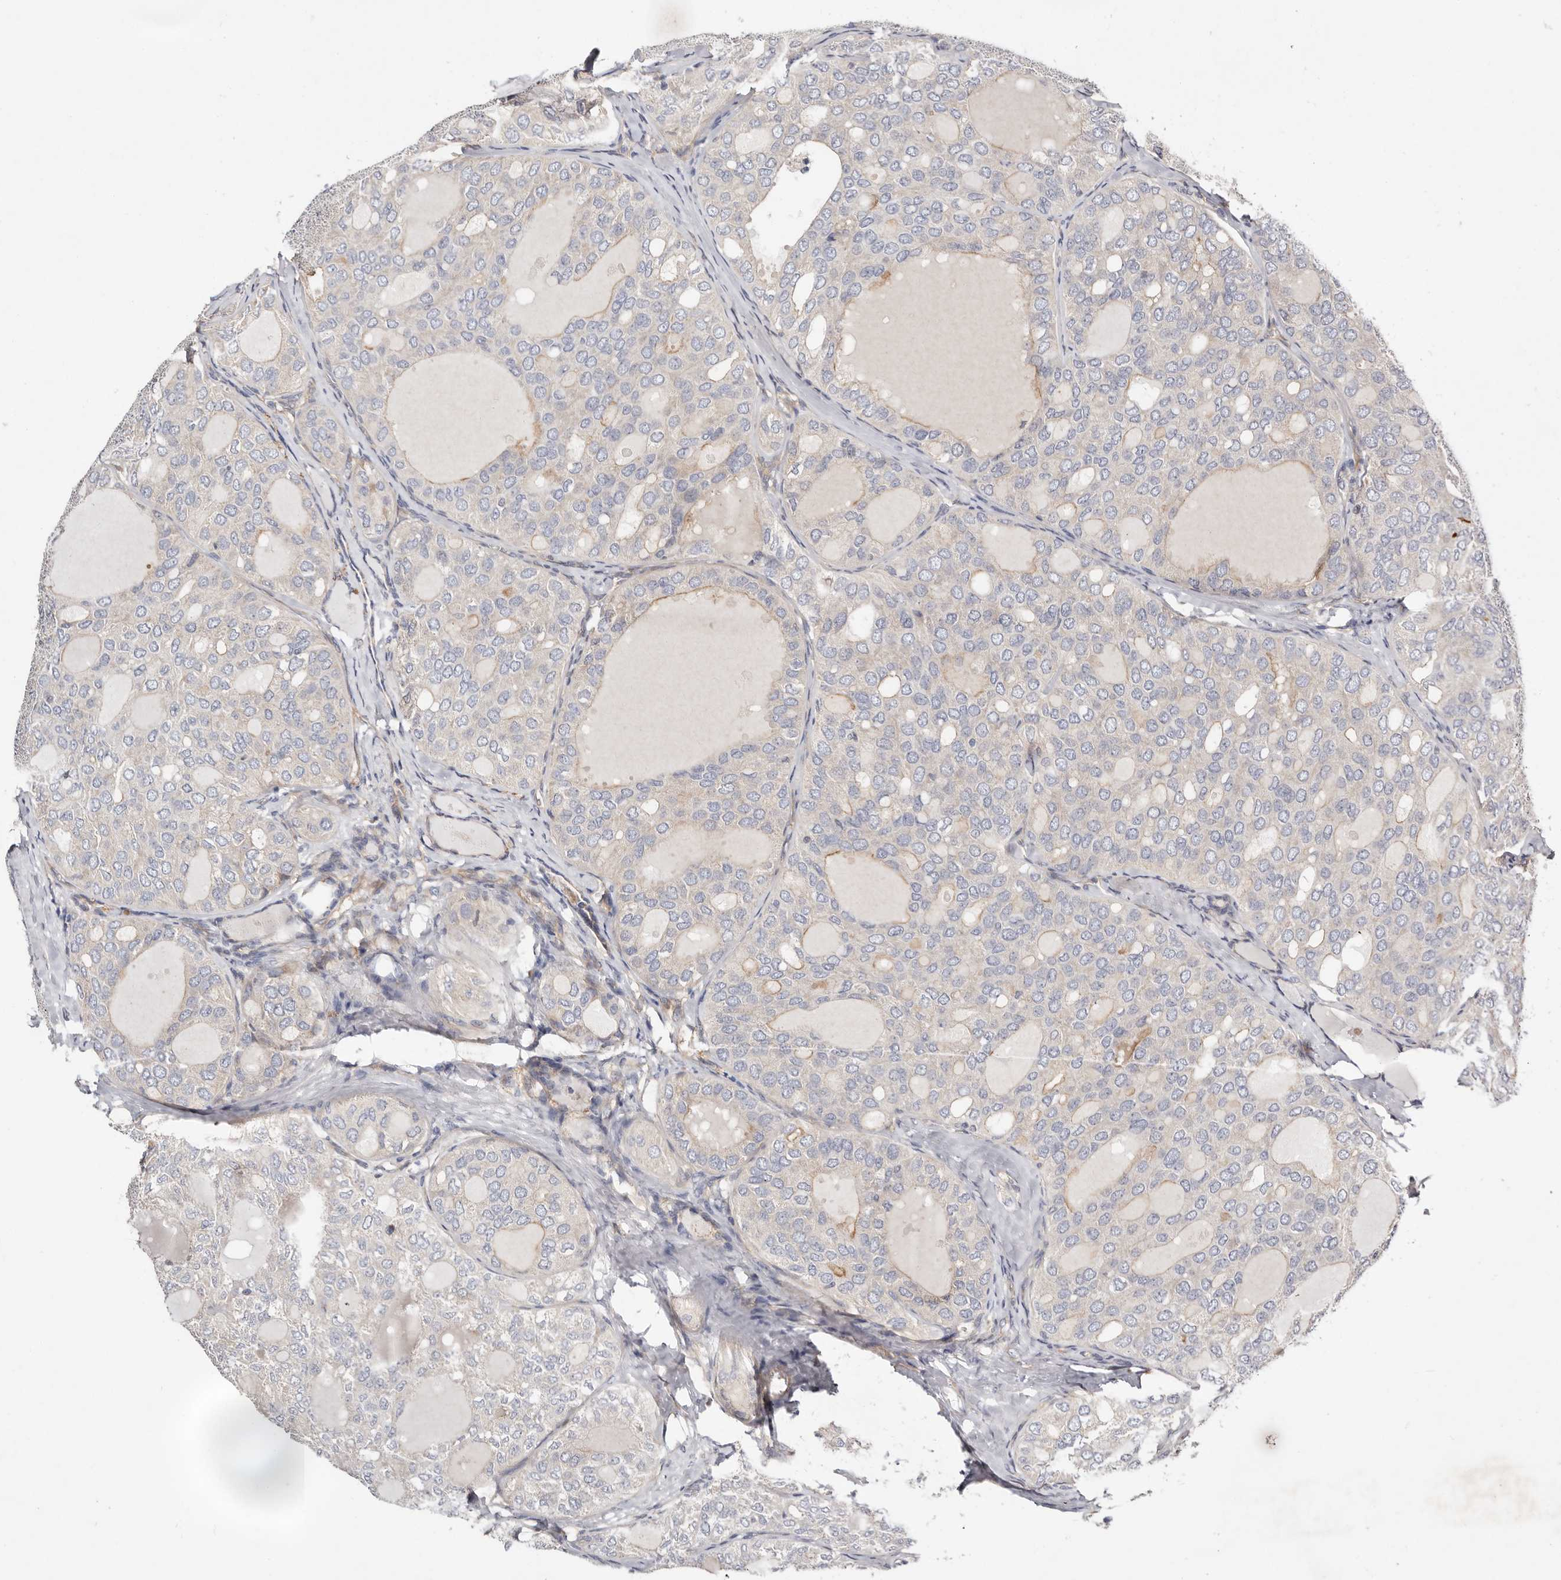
{"staining": {"intensity": "negative", "quantity": "none", "location": "none"}, "tissue": "thyroid cancer", "cell_type": "Tumor cells", "image_type": "cancer", "snomed": [{"axis": "morphology", "description": "Follicular adenoma carcinoma, NOS"}, {"axis": "topography", "description": "Thyroid gland"}], "caption": "This is an IHC histopathology image of follicular adenoma carcinoma (thyroid). There is no staining in tumor cells.", "gene": "MACF1", "patient": {"sex": "male", "age": 75}}